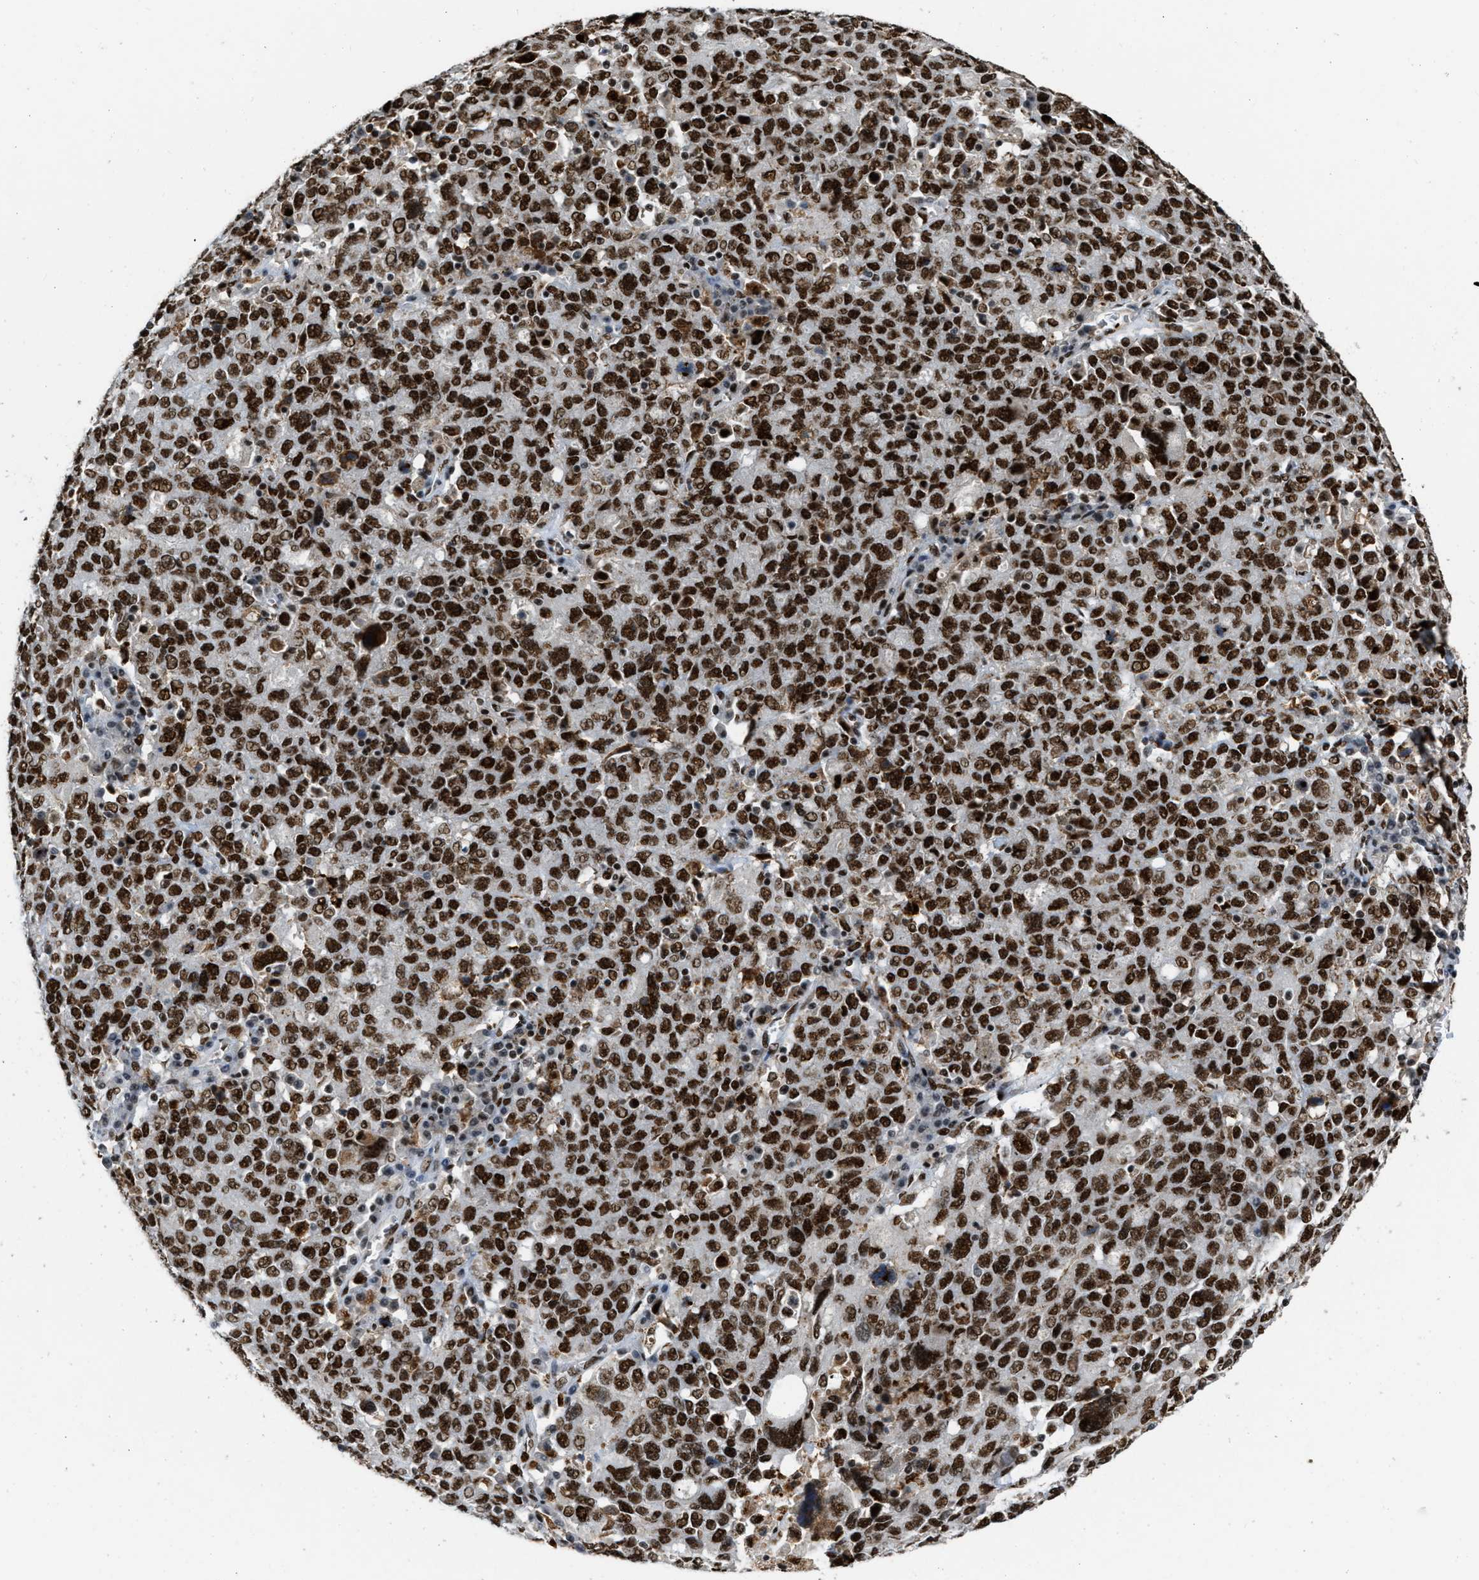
{"staining": {"intensity": "strong", "quantity": ">75%", "location": "cytoplasmic/membranous,nuclear"}, "tissue": "ovarian cancer", "cell_type": "Tumor cells", "image_type": "cancer", "snomed": [{"axis": "morphology", "description": "Carcinoma, endometroid"}, {"axis": "topography", "description": "Ovary"}], "caption": "High-magnification brightfield microscopy of ovarian cancer (endometroid carcinoma) stained with DAB (3,3'-diaminobenzidine) (brown) and counterstained with hematoxylin (blue). tumor cells exhibit strong cytoplasmic/membranous and nuclear expression is appreciated in approximately>75% of cells. (DAB (3,3'-diaminobenzidine) IHC, brown staining for protein, blue staining for nuclei).", "gene": "NUMA1", "patient": {"sex": "female", "age": 62}}